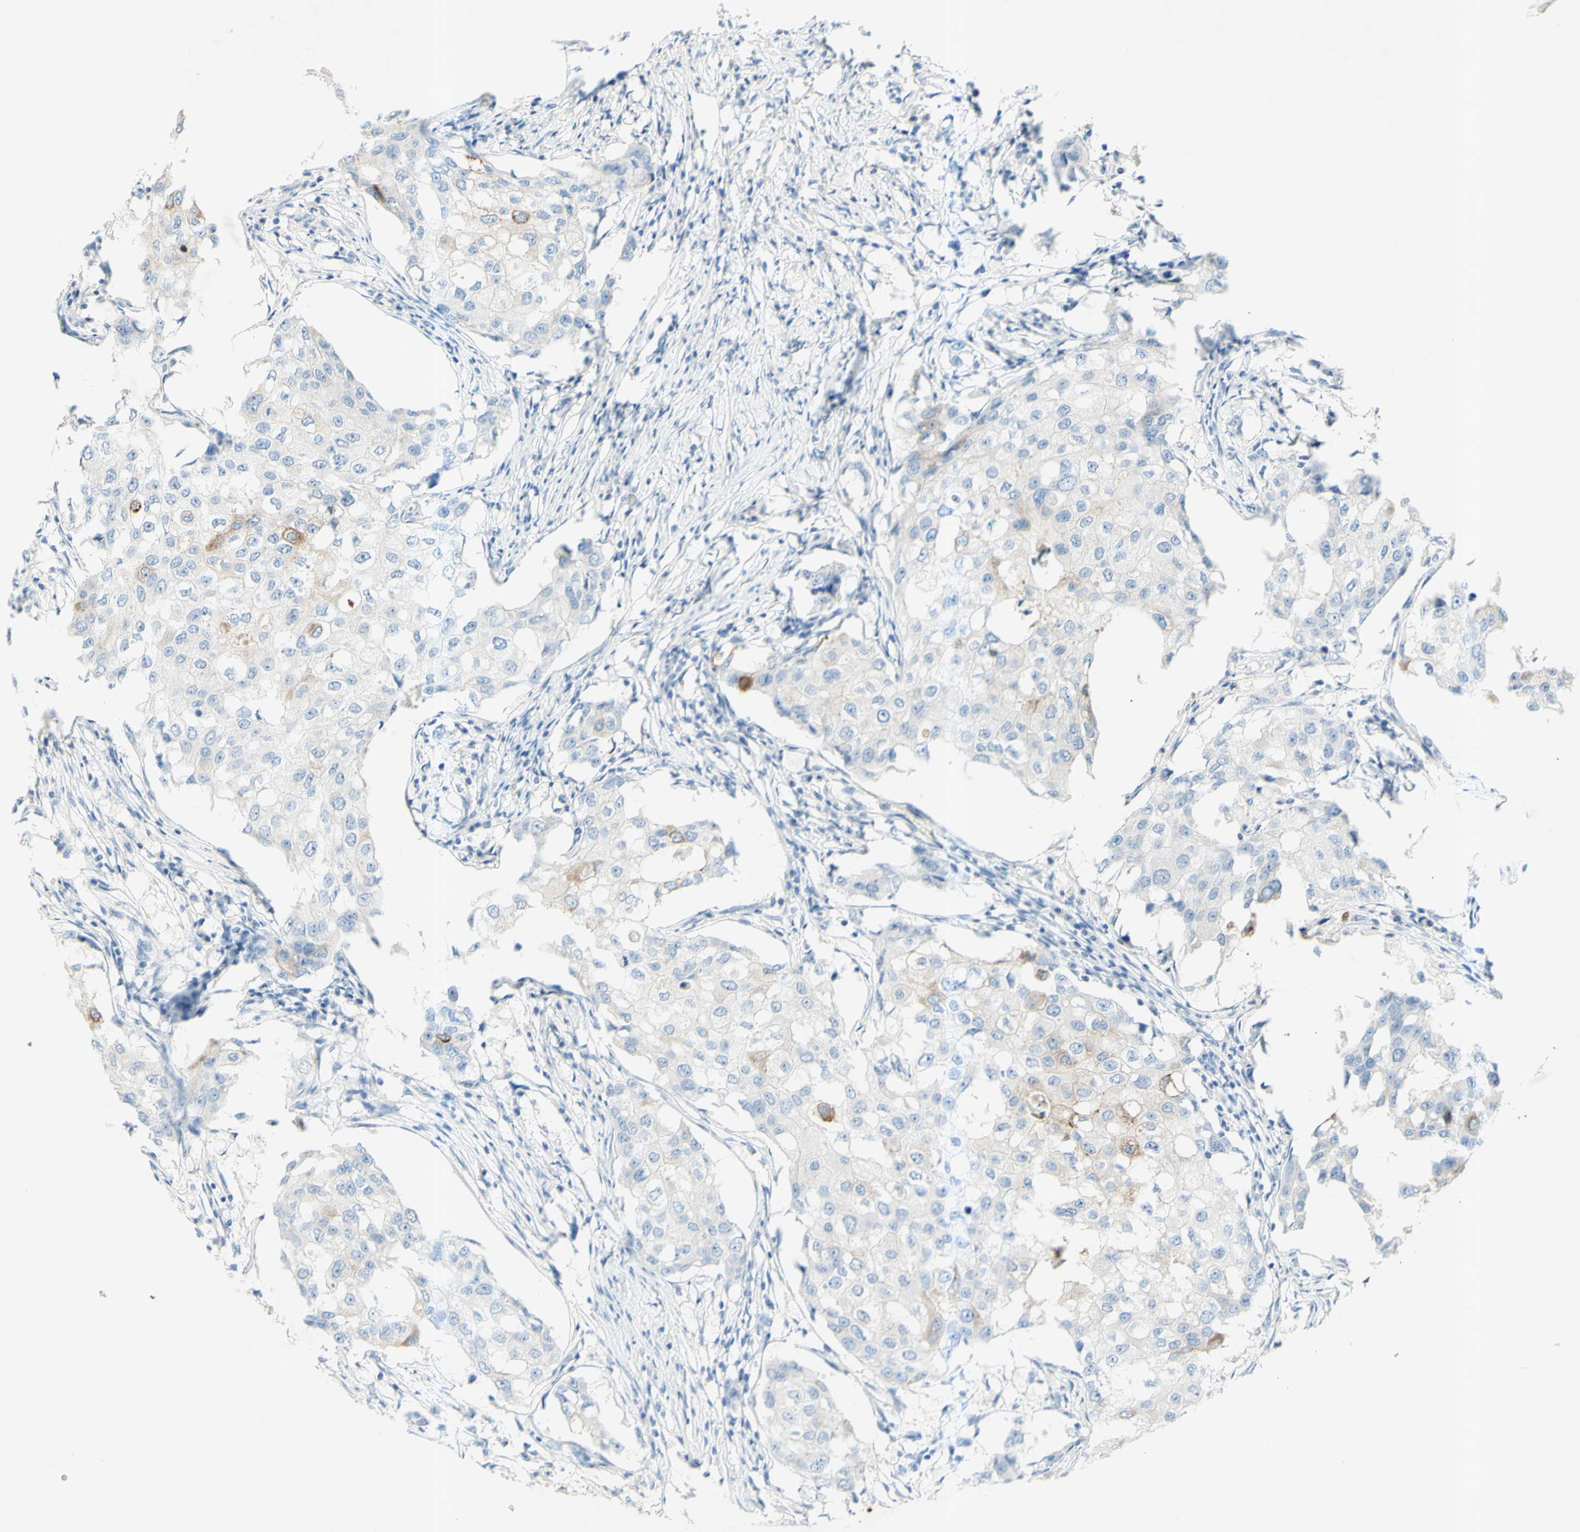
{"staining": {"intensity": "moderate", "quantity": "<25%", "location": "cytoplasmic/membranous"}, "tissue": "breast cancer", "cell_type": "Tumor cells", "image_type": "cancer", "snomed": [{"axis": "morphology", "description": "Duct carcinoma"}, {"axis": "topography", "description": "Breast"}], "caption": "Immunohistochemistry (DAB (3,3'-diaminobenzidine)) staining of human breast infiltrating ductal carcinoma exhibits moderate cytoplasmic/membranous protein positivity in approximately <25% of tumor cells.", "gene": "GDF15", "patient": {"sex": "female", "age": 27}}